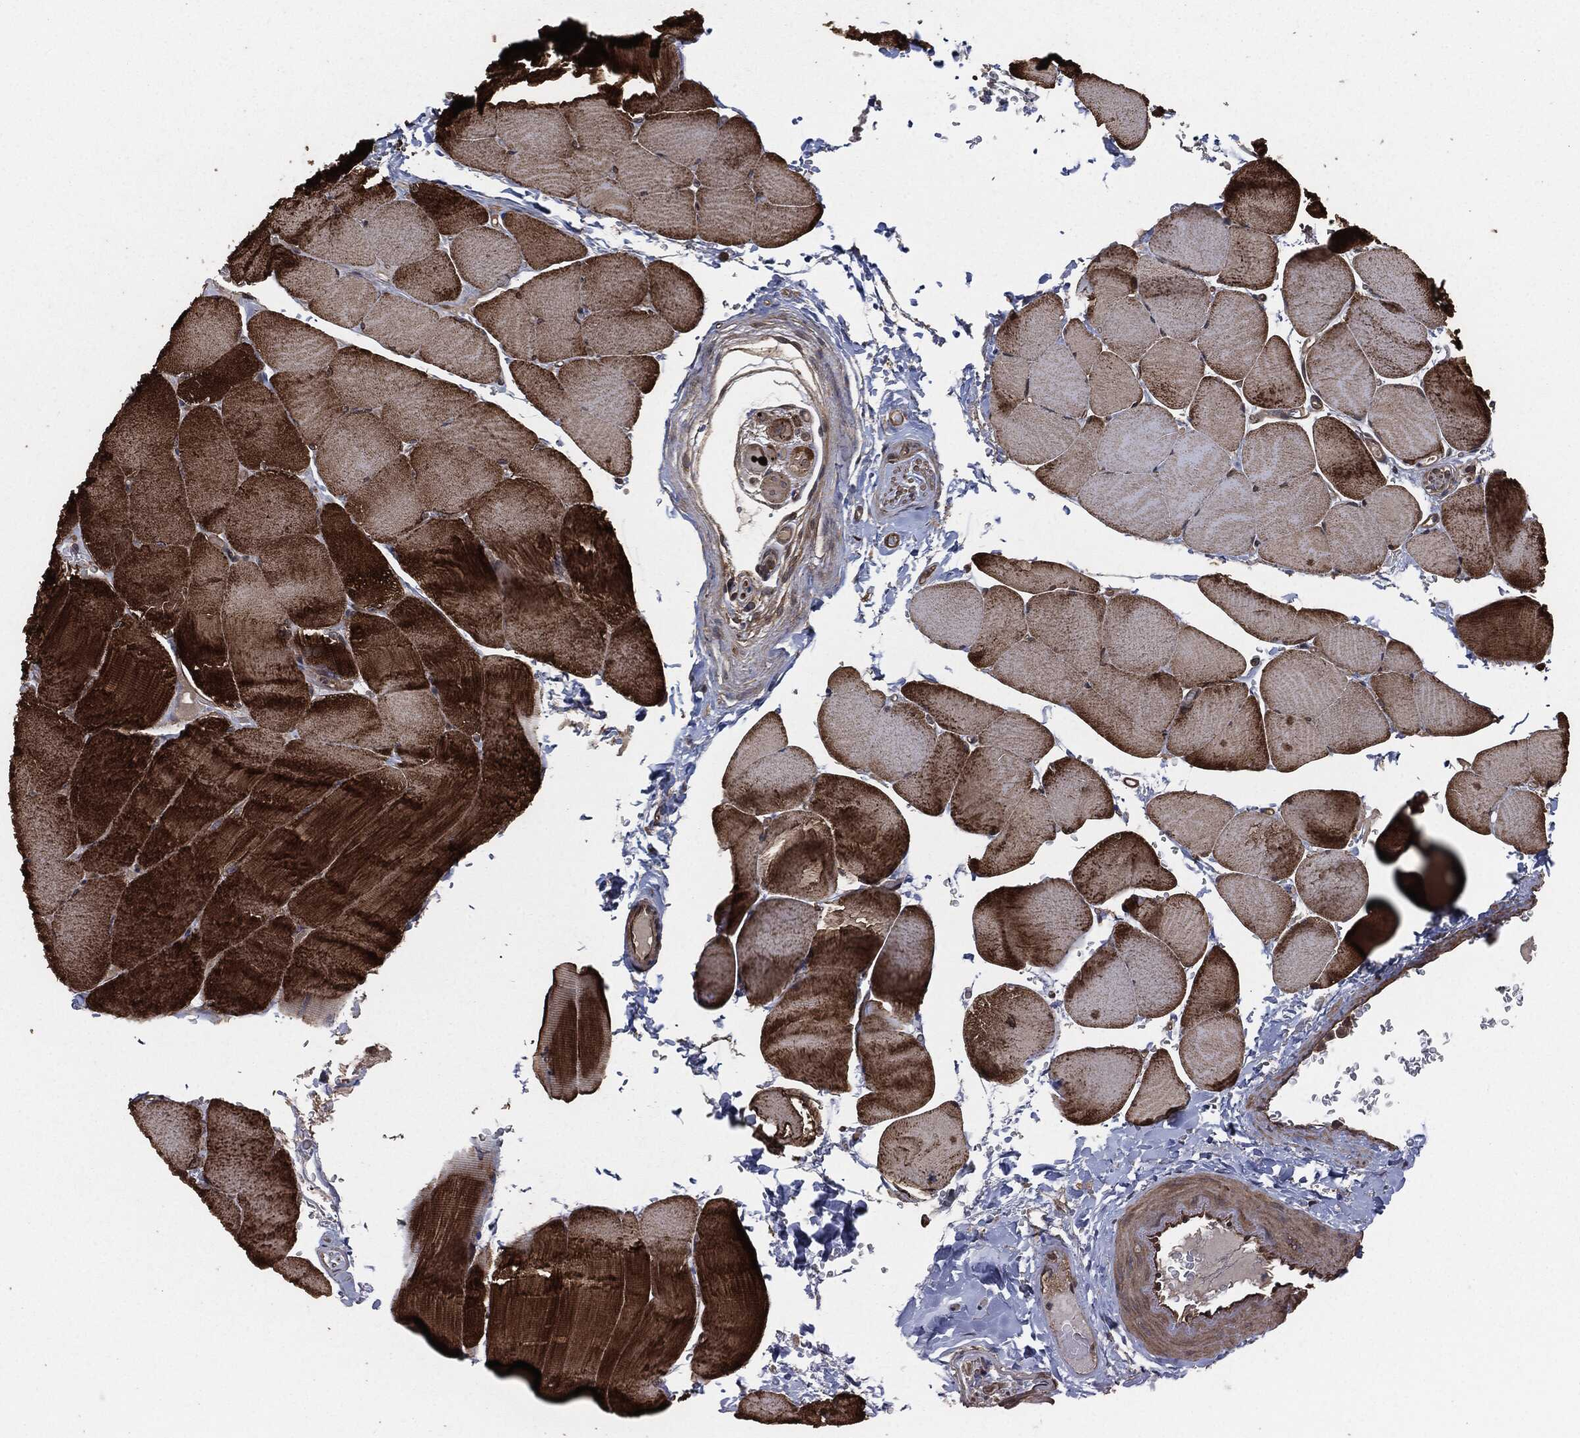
{"staining": {"intensity": "strong", "quantity": "25%-75%", "location": "cytoplasmic/membranous"}, "tissue": "skeletal muscle", "cell_type": "Myocytes", "image_type": "normal", "snomed": [{"axis": "morphology", "description": "Normal tissue, NOS"}, {"axis": "topography", "description": "Skeletal muscle"}], "caption": "IHC staining of benign skeletal muscle, which displays high levels of strong cytoplasmic/membranous expression in about 25%-75% of myocytes indicating strong cytoplasmic/membranous protein expression. The staining was performed using DAB (3,3'-diaminobenzidine) (brown) for protein detection and nuclei were counterstained in hematoxylin (blue).", "gene": "ERBIN", "patient": {"sex": "female", "age": 37}}